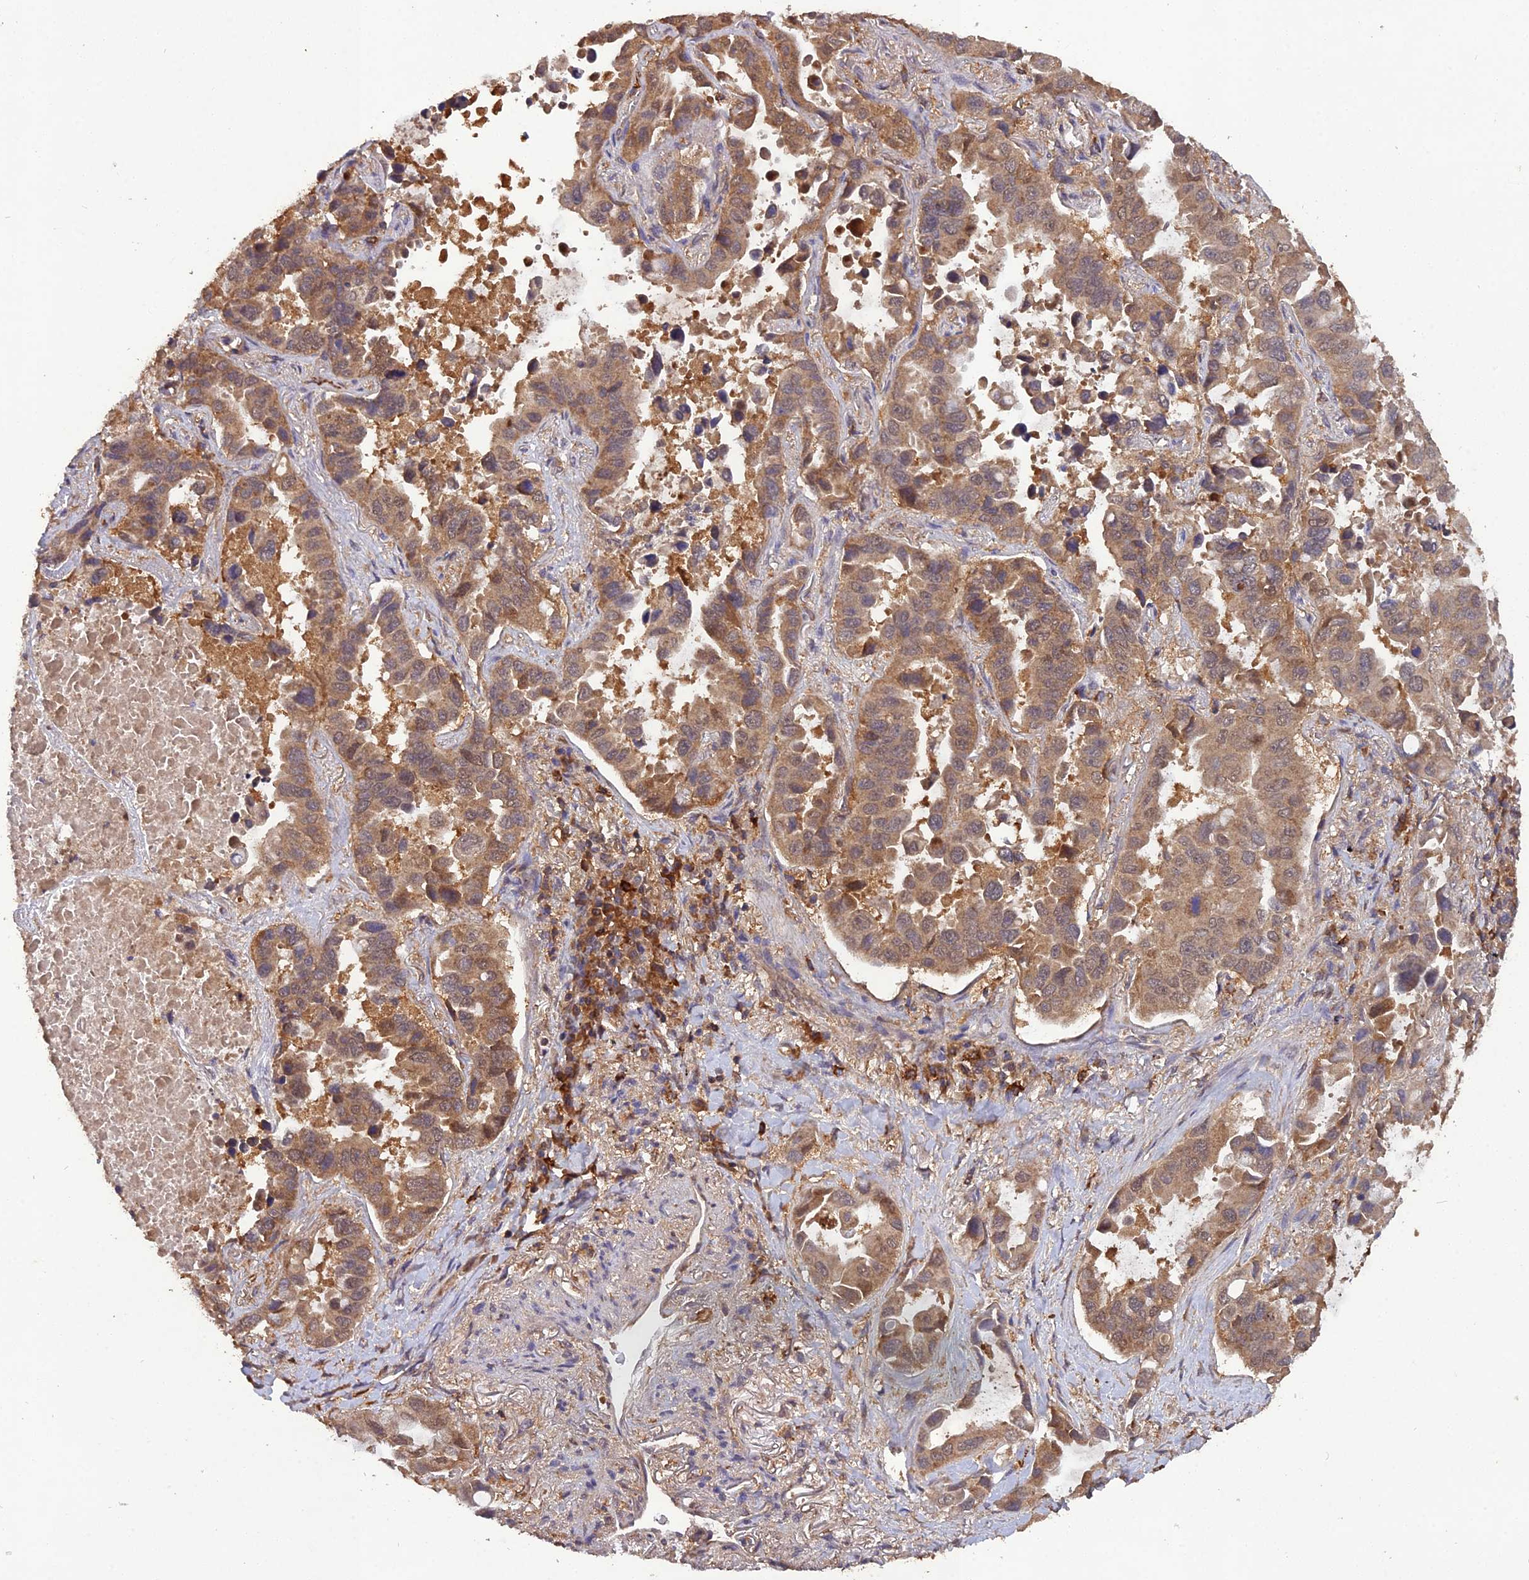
{"staining": {"intensity": "moderate", "quantity": ">75%", "location": "cytoplasmic/membranous"}, "tissue": "lung cancer", "cell_type": "Tumor cells", "image_type": "cancer", "snomed": [{"axis": "morphology", "description": "Adenocarcinoma, NOS"}, {"axis": "topography", "description": "Lung"}], "caption": "Adenocarcinoma (lung) stained with a protein marker displays moderate staining in tumor cells.", "gene": "TMEM258", "patient": {"sex": "male", "age": 64}}